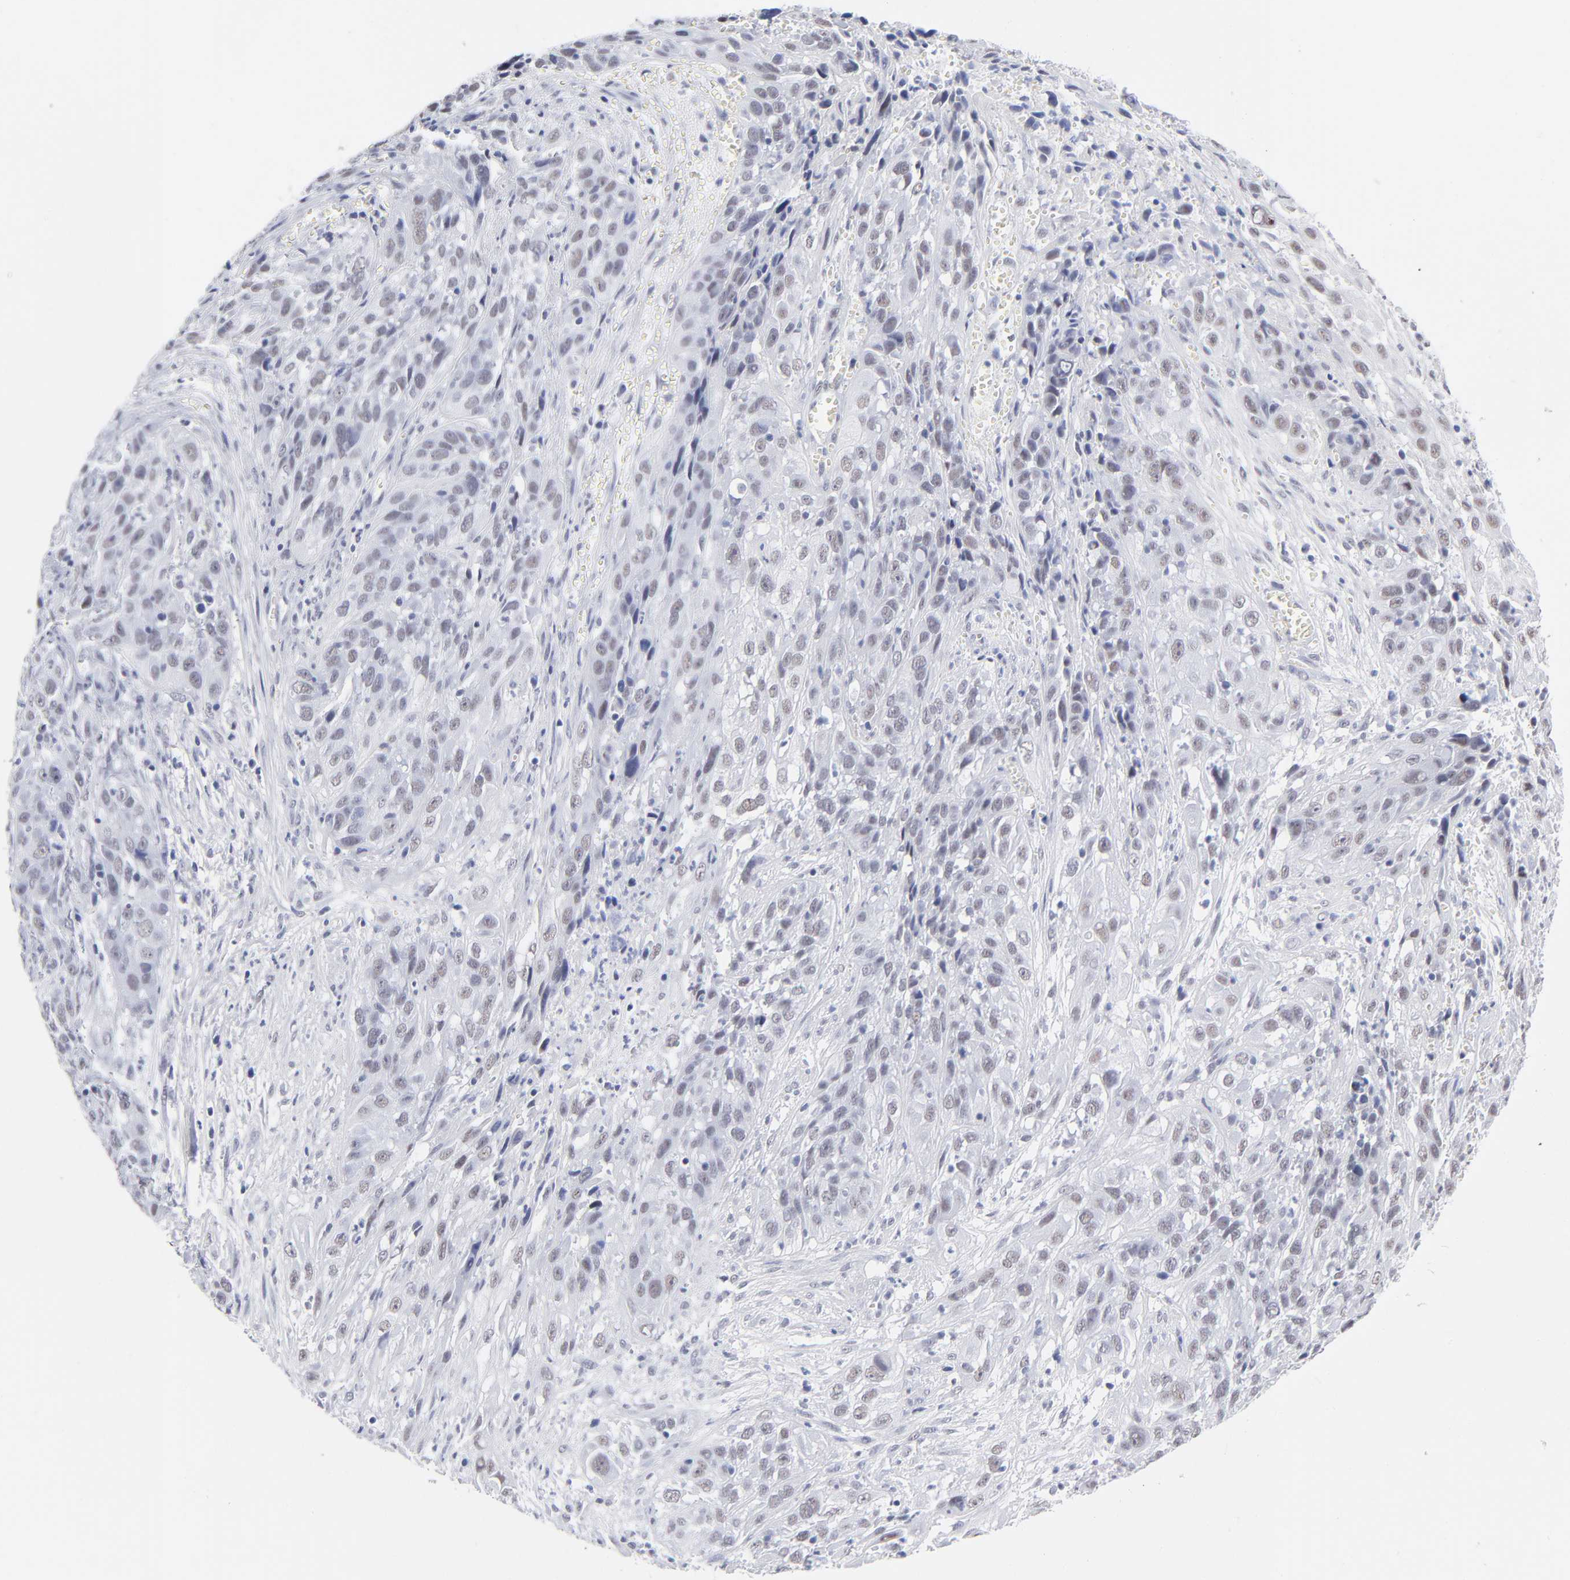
{"staining": {"intensity": "weak", "quantity": "25%-75%", "location": "nuclear"}, "tissue": "cervical cancer", "cell_type": "Tumor cells", "image_type": "cancer", "snomed": [{"axis": "morphology", "description": "Squamous cell carcinoma, NOS"}, {"axis": "topography", "description": "Cervix"}], "caption": "This histopathology image exhibits IHC staining of human cervical squamous cell carcinoma, with low weak nuclear positivity in about 25%-75% of tumor cells.", "gene": "SNRPB", "patient": {"sex": "female", "age": 32}}